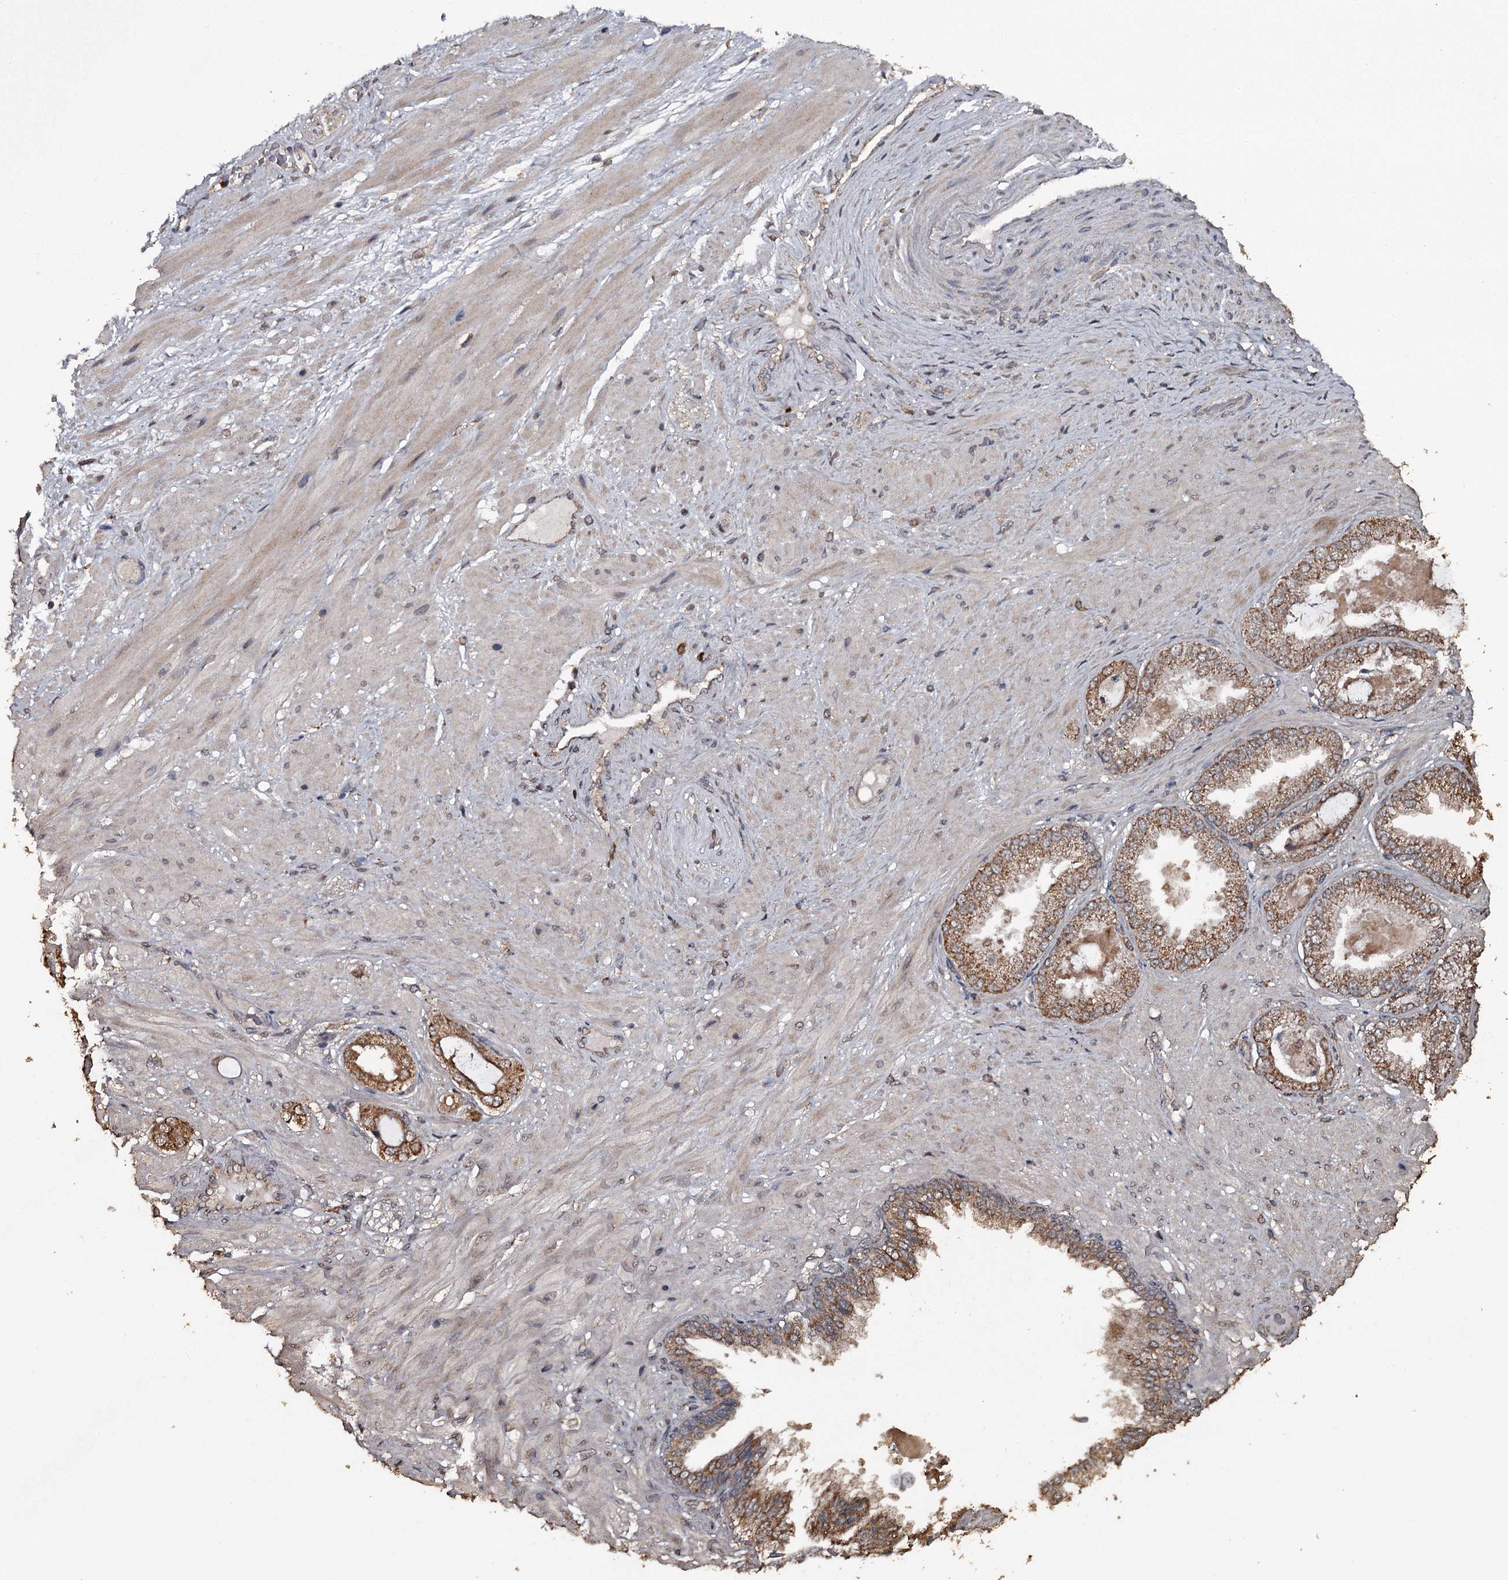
{"staining": {"intensity": "moderate", "quantity": ">75%", "location": "cytoplasmic/membranous"}, "tissue": "adipose tissue", "cell_type": "Adipocytes", "image_type": "normal", "snomed": [{"axis": "morphology", "description": "Normal tissue, NOS"}, {"axis": "morphology", "description": "Adenocarcinoma, Low grade"}, {"axis": "topography", "description": "Prostate"}, {"axis": "topography", "description": "Peripheral nerve tissue"}], "caption": "A histopathology image of adipose tissue stained for a protein reveals moderate cytoplasmic/membranous brown staining in adipocytes. The staining was performed using DAB to visualize the protein expression in brown, while the nuclei were stained in blue with hematoxylin (Magnification: 20x).", "gene": "WIPI1", "patient": {"sex": "male", "age": 63}}